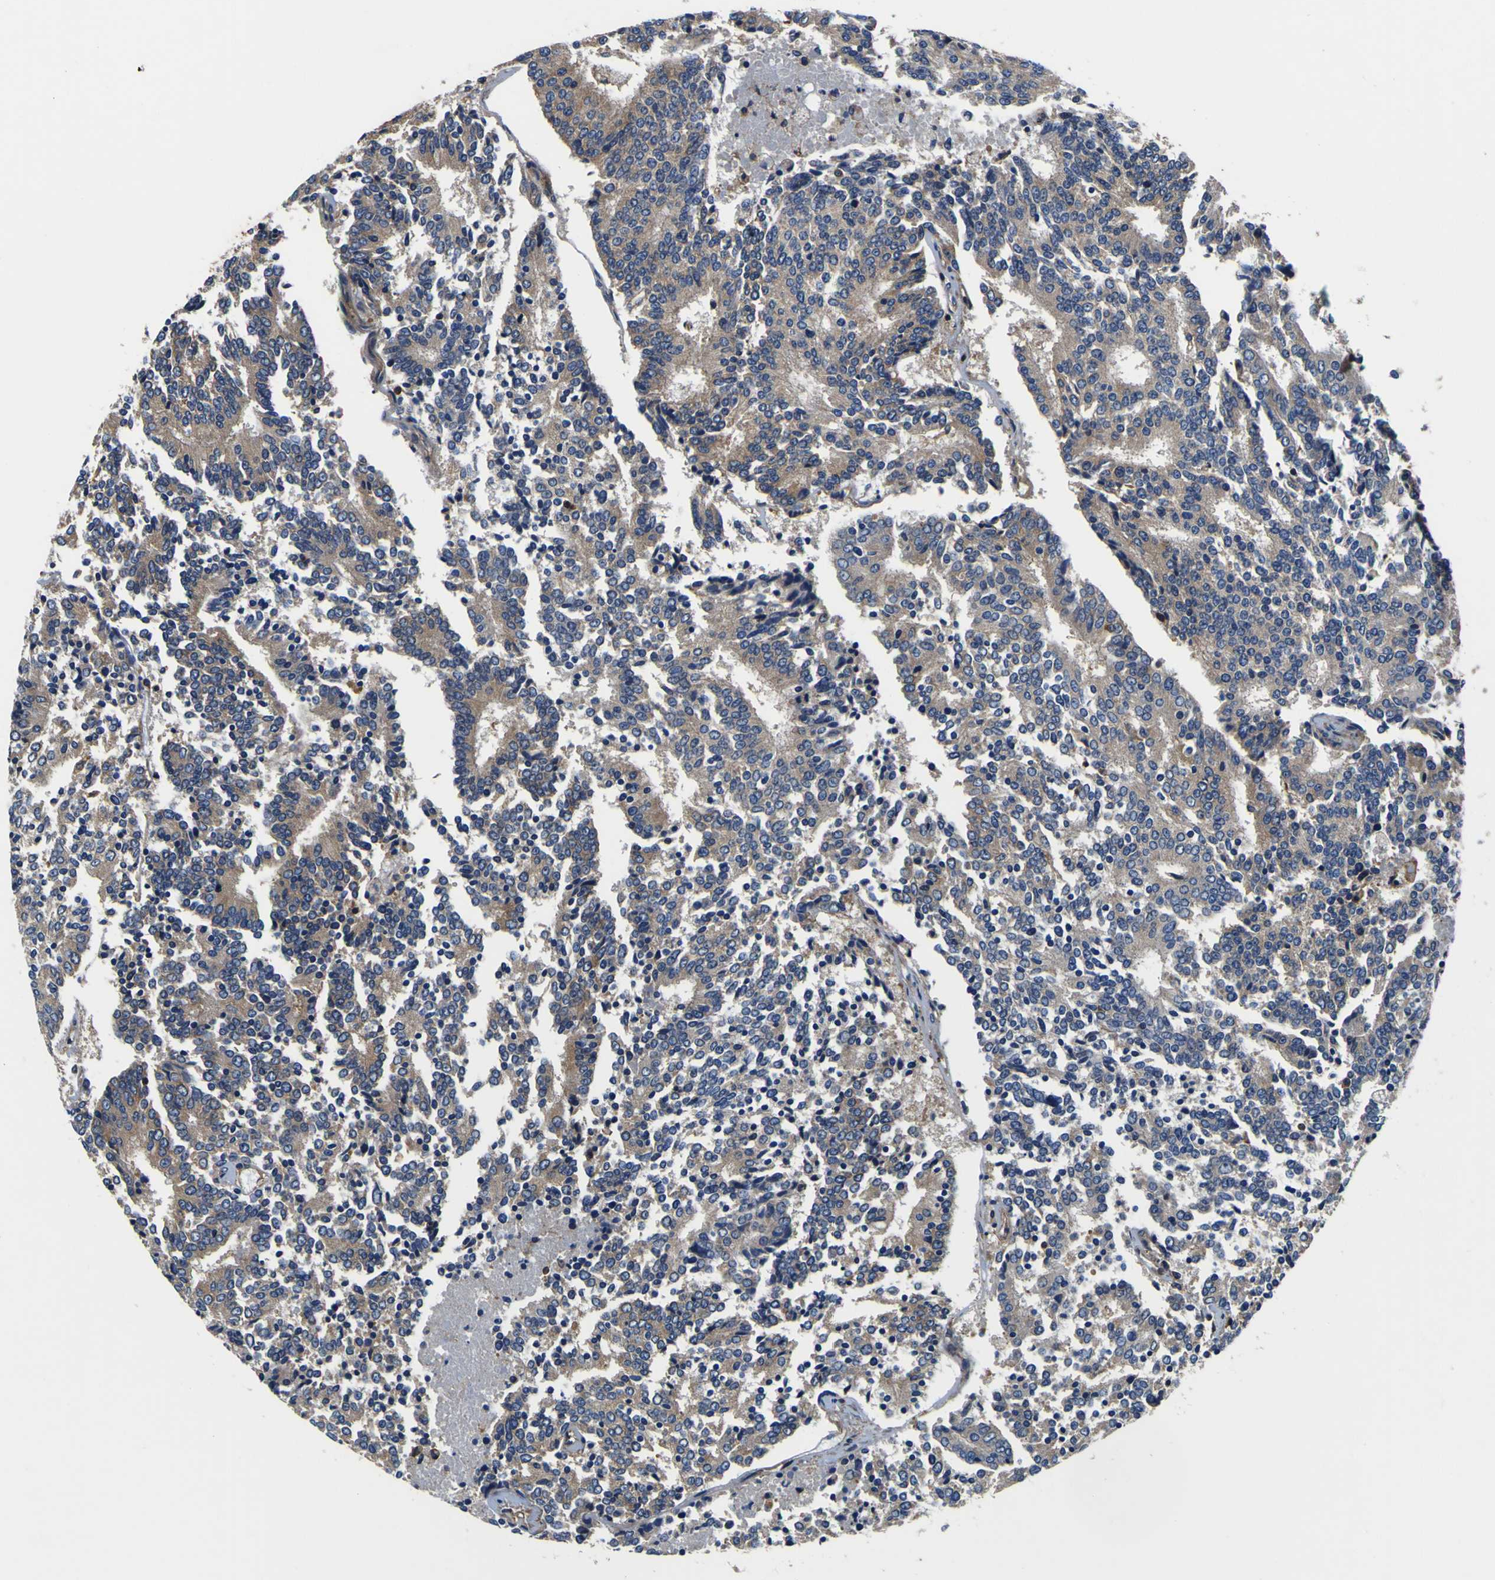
{"staining": {"intensity": "moderate", "quantity": ">75%", "location": "cytoplasmic/membranous"}, "tissue": "prostate cancer", "cell_type": "Tumor cells", "image_type": "cancer", "snomed": [{"axis": "morphology", "description": "Normal tissue, NOS"}, {"axis": "morphology", "description": "Adenocarcinoma, High grade"}, {"axis": "topography", "description": "Prostate"}, {"axis": "topography", "description": "Seminal veicle"}], "caption": "The image exhibits immunohistochemical staining of high-grade adenocarcinoma (prostate). There is moderate cytoplasmic/membranous staining is seen in approximately >75% of tumor cells.", "gene": "CNR2", "patient": {"sex": "male", "age": 55}}